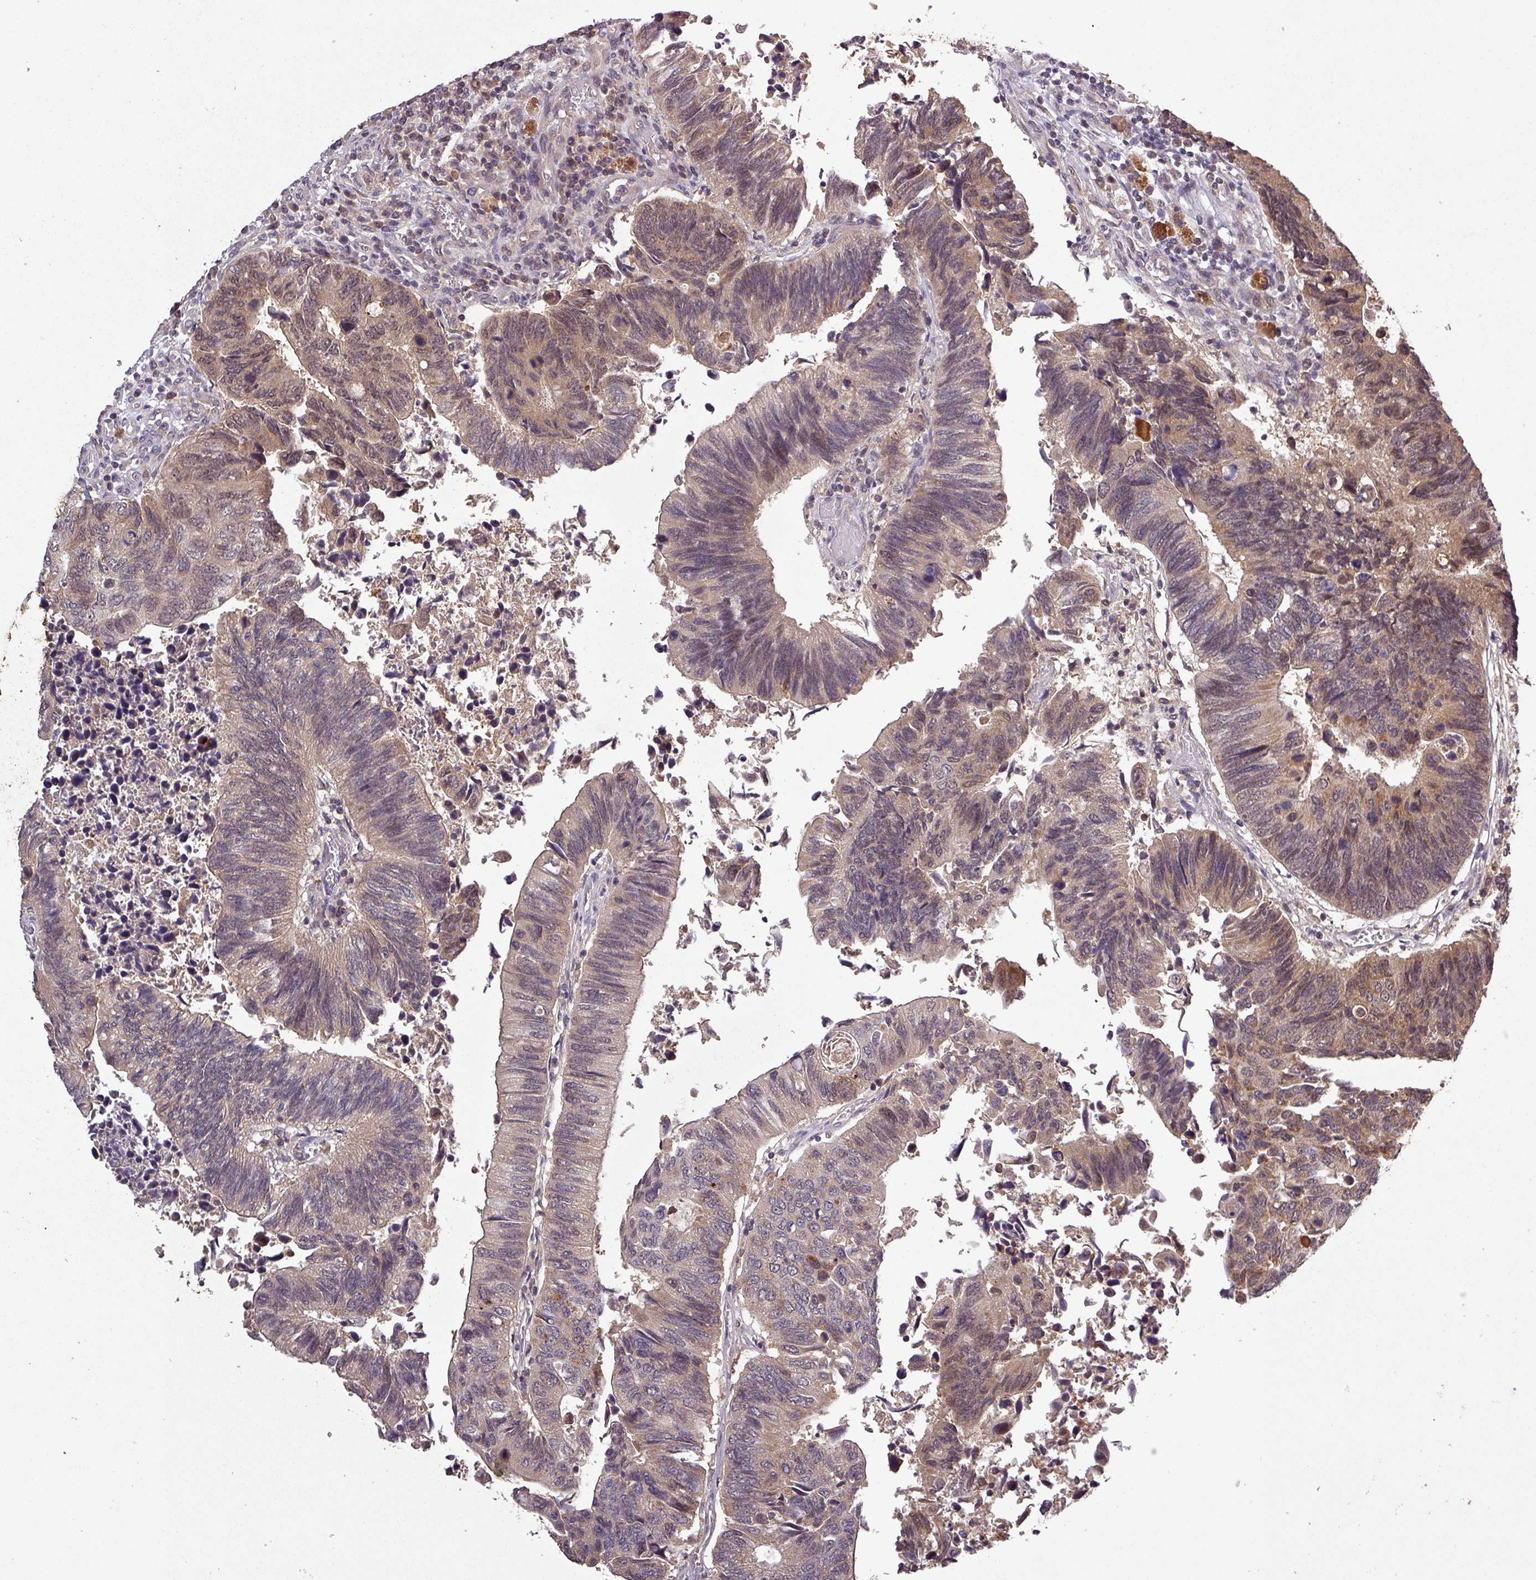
{"staining": {"intensity": "moderate", "quantity": ">75%", "location": "cytoplasmic/membranous,nuclear"}, "tissue": "colorectal cancer", "cell_type": "Tumor cells", "image_type": "cancer", "snomed": [{"axis": "morphology", "description": "Adenocarcinoma, NOS"}, {"axis": "topography", "description": "Colon"}], "caption": "A medium amount of moderate cytoplasmic/membranous and nuclear positivity is identified in about >75% of tumor cells in colorectal cancer (adenocarcinoma) tissue. (DAB (3,3'-diaminobenzidine) = brown stain, brightfield microscopy at high magnification).", "gene": "PUS1", "patient": {"sex": "male", "age": 87}}